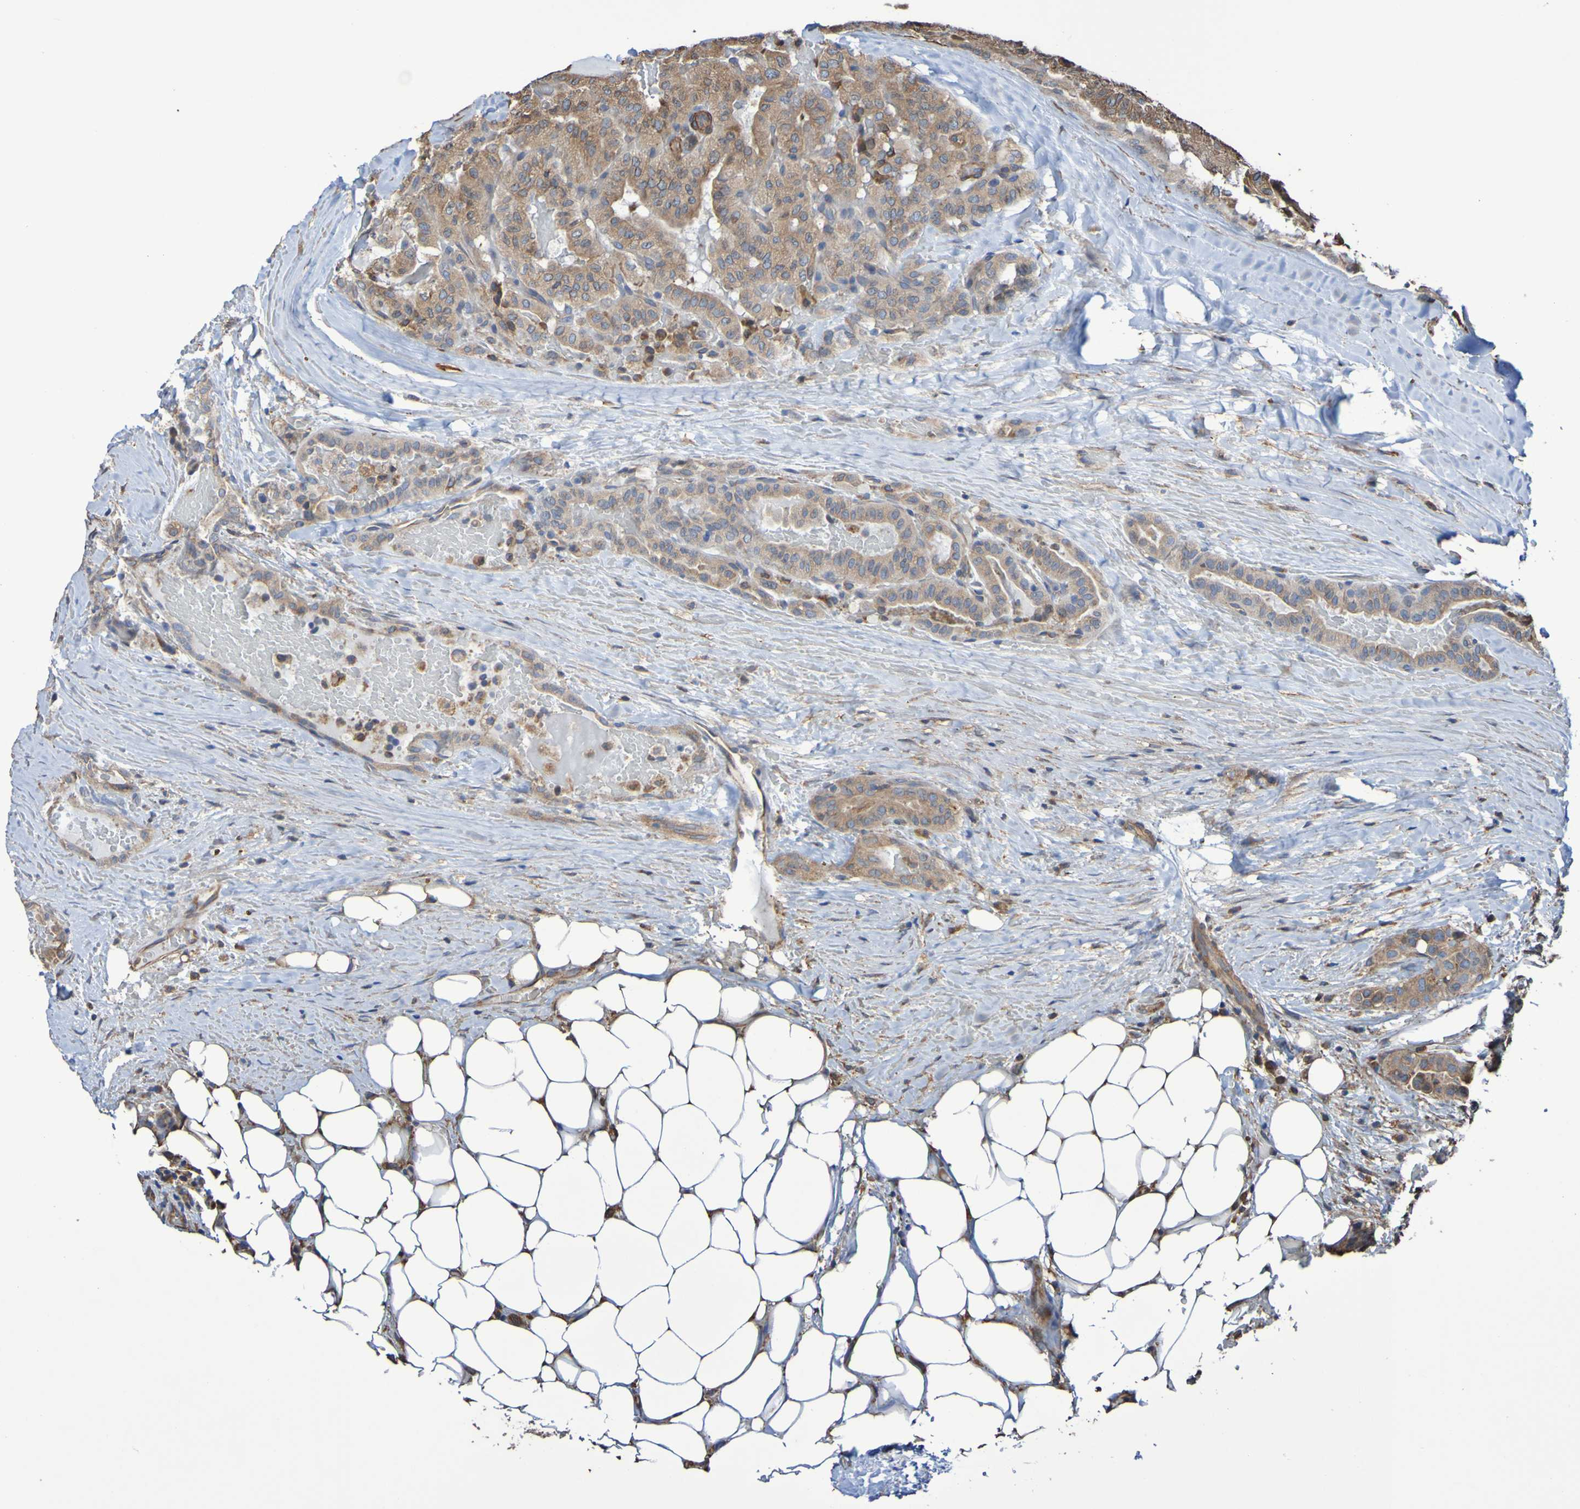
{"staining": {"intensity": "moderate", "quantity": ">75%", "location": "cytoplasmic/membranous"}, "tissue": "head and neck cancer", "cell_type": "Tumor cells", "image_type": "cancer", "snomed": [{"axis": "morphology", "description": "Squamous cell carcinoma, NOS"}, {"axis": "topography", "description": "Oral tissue"}, {"axis": "topography", "description": "Head-Neck"}], "caption": "Human head and neck squamous cell carcinoma stained with a protein marker shows moderate staining in tumor cells.", "gene": "RAB11A", "patient": {"sex": "female", "age": 50}}